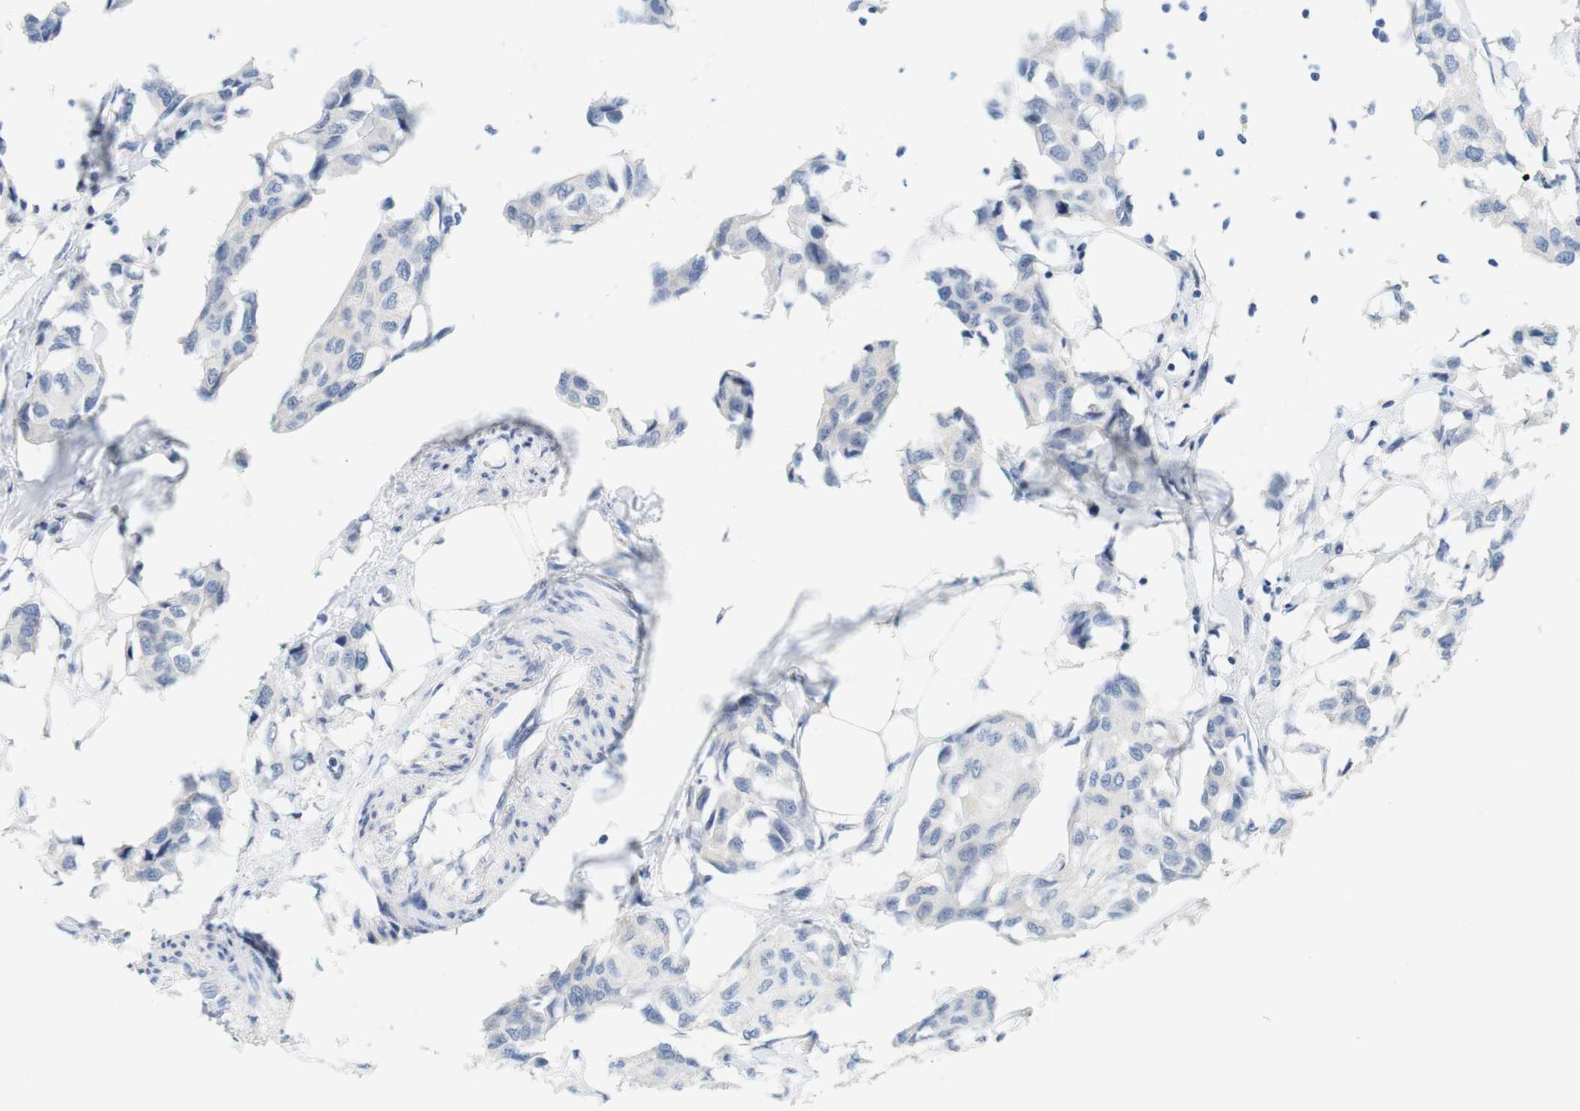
{"staining": {"intensity": "negative", "quantity": "none", "location": "none"}, "tissue": "breast cancer", "cell_type": "Tumor cells", "image_type": "cancer", "snomed": [{"axis": "morphology", "description": "Duct carcinoma"}, {"axis": "topography", "description": "Breast"}], "caption": "This is an immunohistochemistry (IHC) histopathology image of breast cancer (invasive ductal carcinoma). There is no staining in tumor cells.", "gene": "LRRK2", "patient": {"sex": "female", "age": 80}}